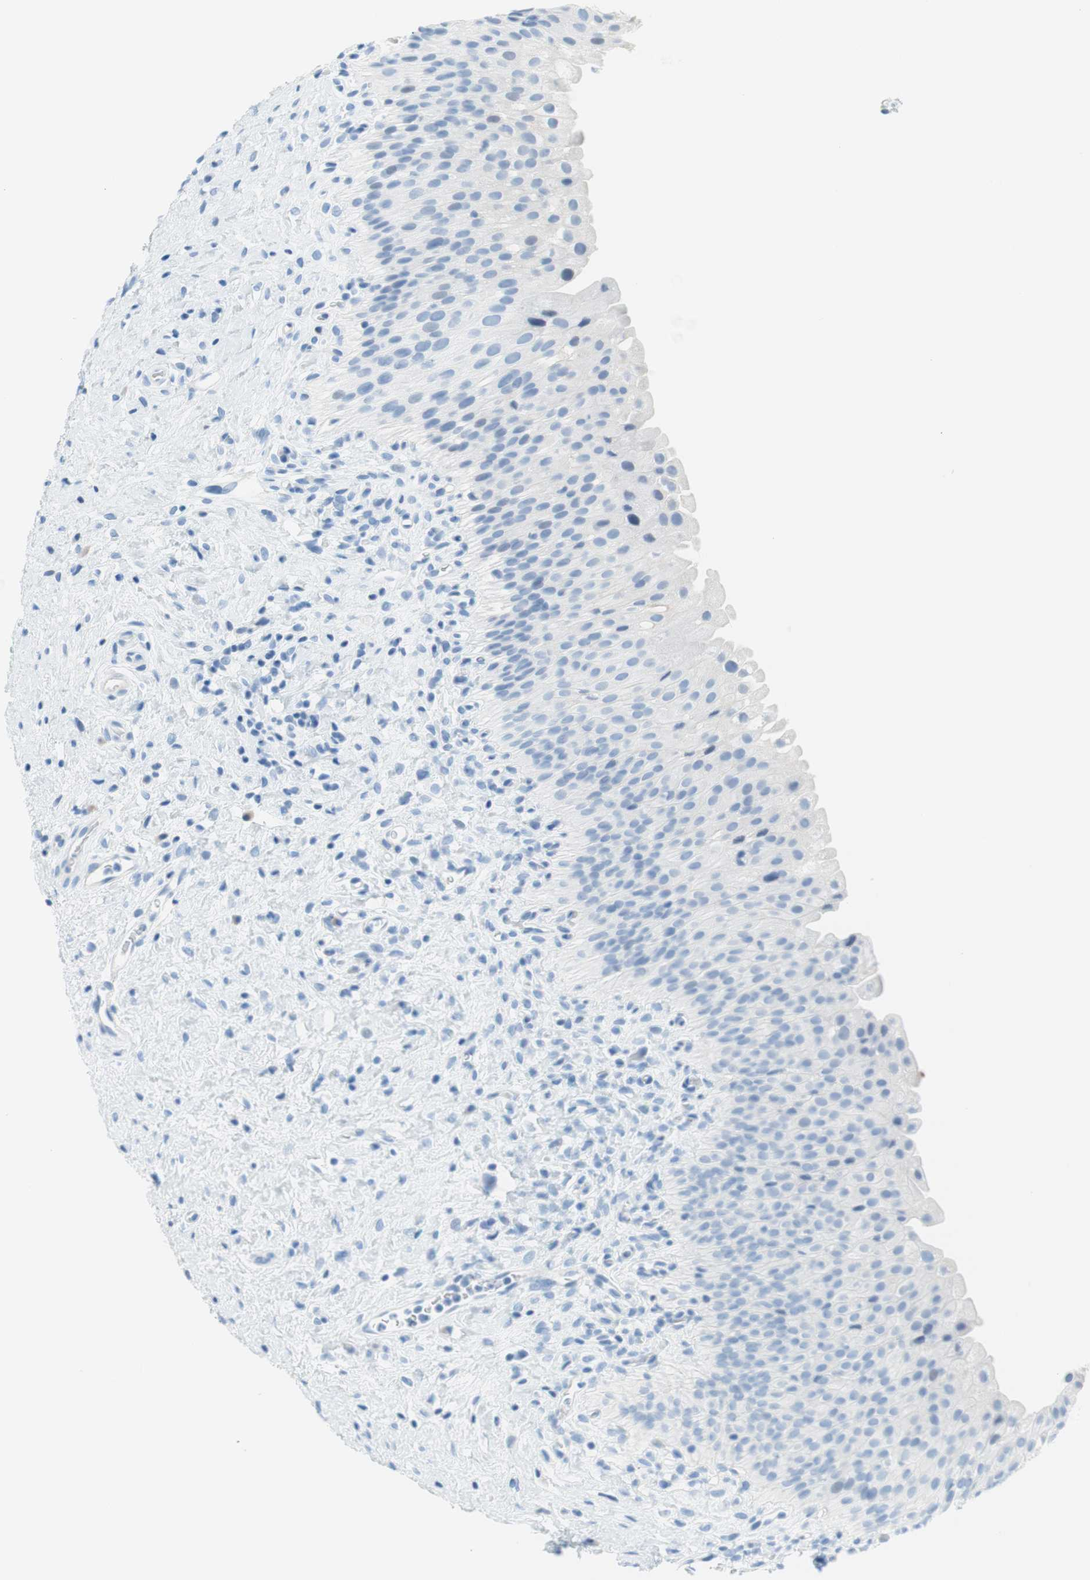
{"staining": {"intensity": "negative", "quantity": "none", "location": "none"}, "tissue": "urinary bladder", "cell_type": "Urothelial cells", "image_type": "normal", "snomed": [{"axis": "morphology", "description": "Normal tissue, NOS"}, {"axis": "morphology", "description": "Urothelial carcinoma, High grade"}, {"axis": "topography", "description": "Urinary bladder"}], "caption": "The photomicrograph shows no staining of urothelial cells in normal urinary bladder. (DAB (3,3'-diaminobenzidine) IHC, high magnification).", "gene": "MYH1", "patient": {"sex": "male", "age": 46}}